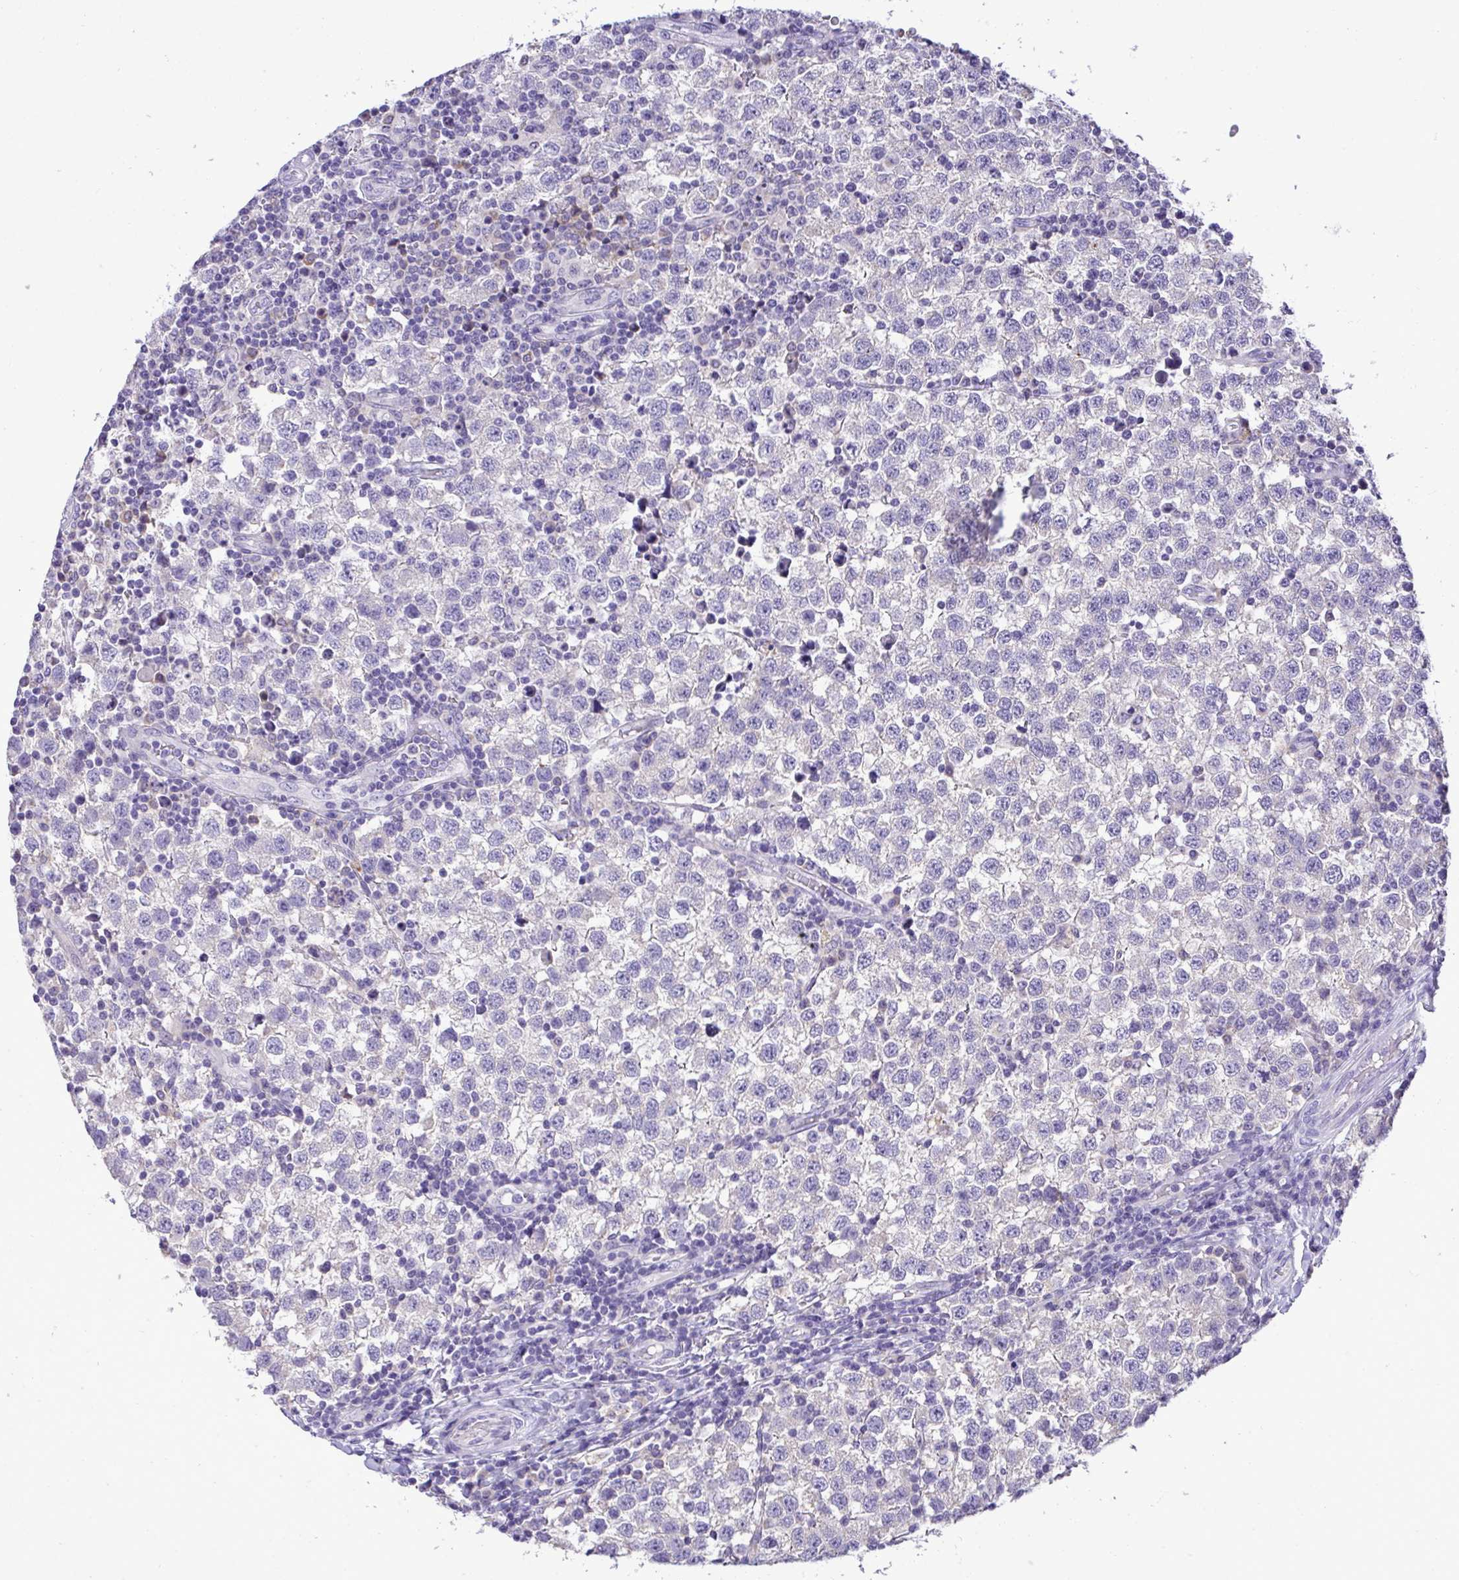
{"staining": {"intensity": "negative", "quantity": "none", "location": "none"}, "tissue": "testis cancer", "cell_type": "Tumor cells", "image_type": "cancer", "snomed": [{"axis": "morphology", "description": "Seminoma, NOS"}, {"axis": "topography", "description": "Testis"}], "caption": "DAB immunohistochemical staining of human testis cancer demonstrates no significant positivity in tumor cells. (IHC, brightfield microscopy, high magnification).", "gene": "ST8SIA2", "patient": {"sex": "male", "age": 34}}